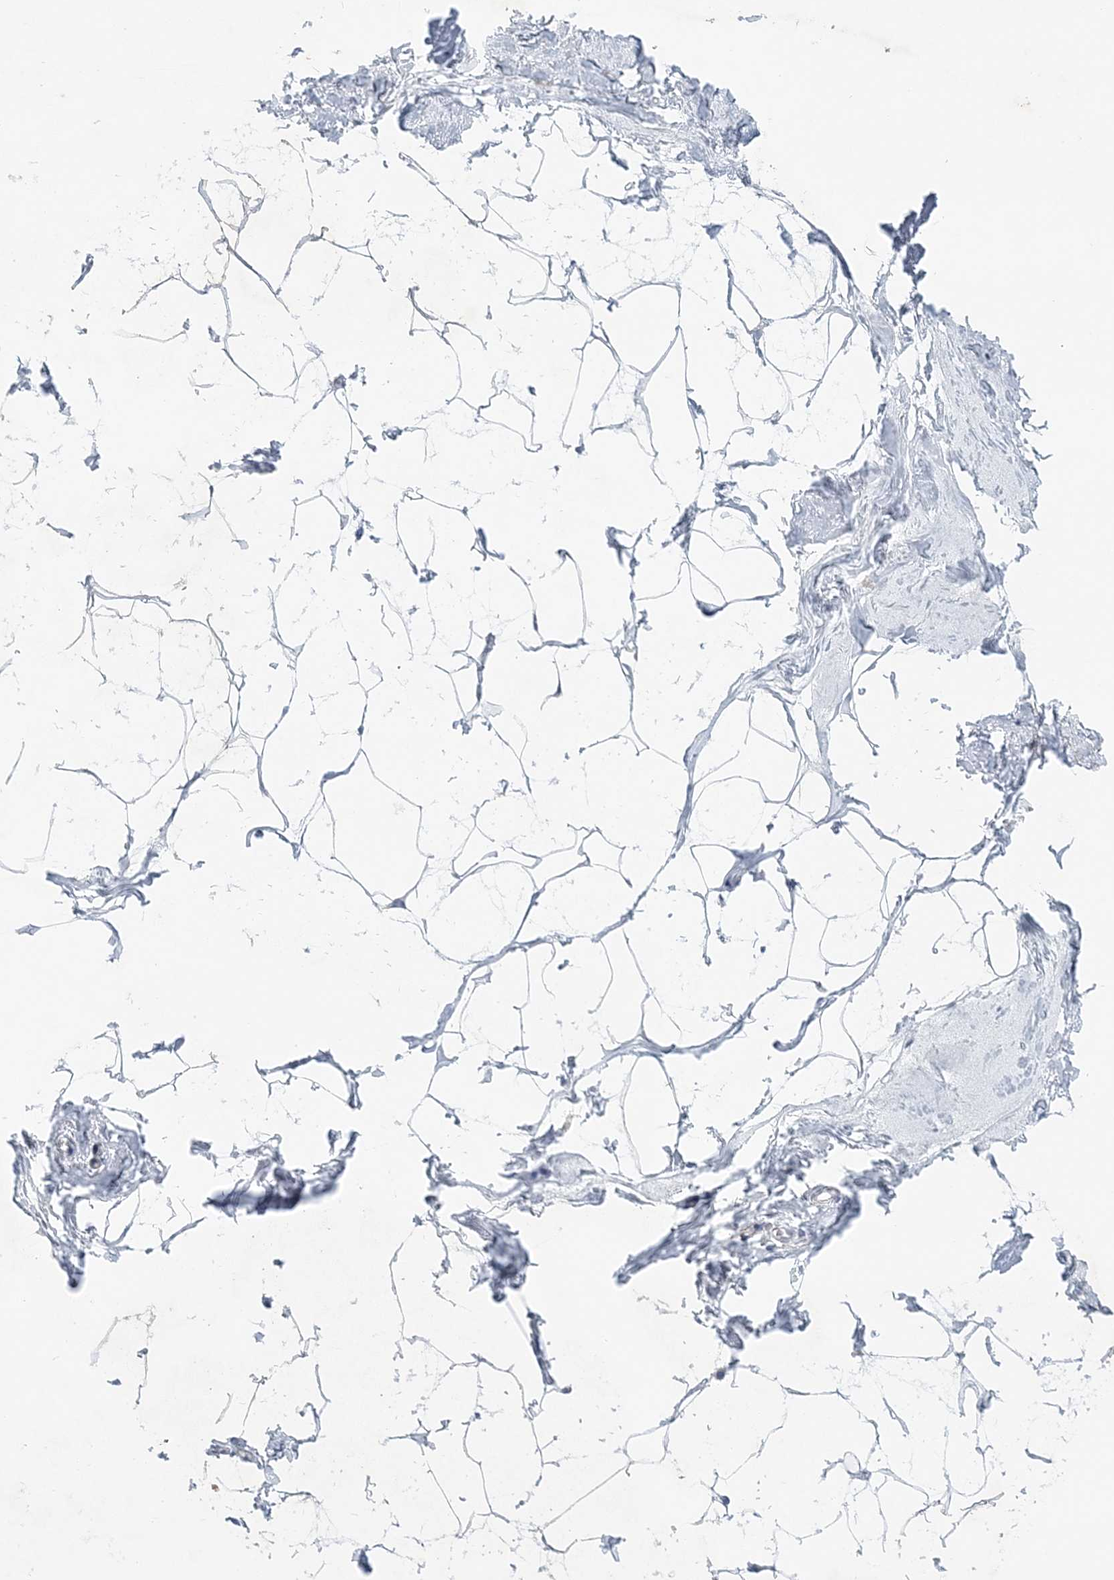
{"staining": {"intensity": "negative", "quantity": "none", "location": "none"}, "tissue": "breast", "cell_type": "Adipocytes", "image_type": "normal", "snomed": [{"axis": "morphology", "description": "Normal tissue, NOS"}, {"axis": "morphology", "description": "Lobular carcinoma"}, {"axis": "topography", "description": "Breast"}], "caption": "Photomicrograph shows no protein staining in adipocytes of benign breast. (Stains: DAB (3,3'-diaminobenzidine) immunohistochemistry (IHC) with hematoxylin counter stain, Microscopy: brightfield microscopy at high magnification).", "gene": "NUP54", "patient": {"sex": "female", "age": 62}}